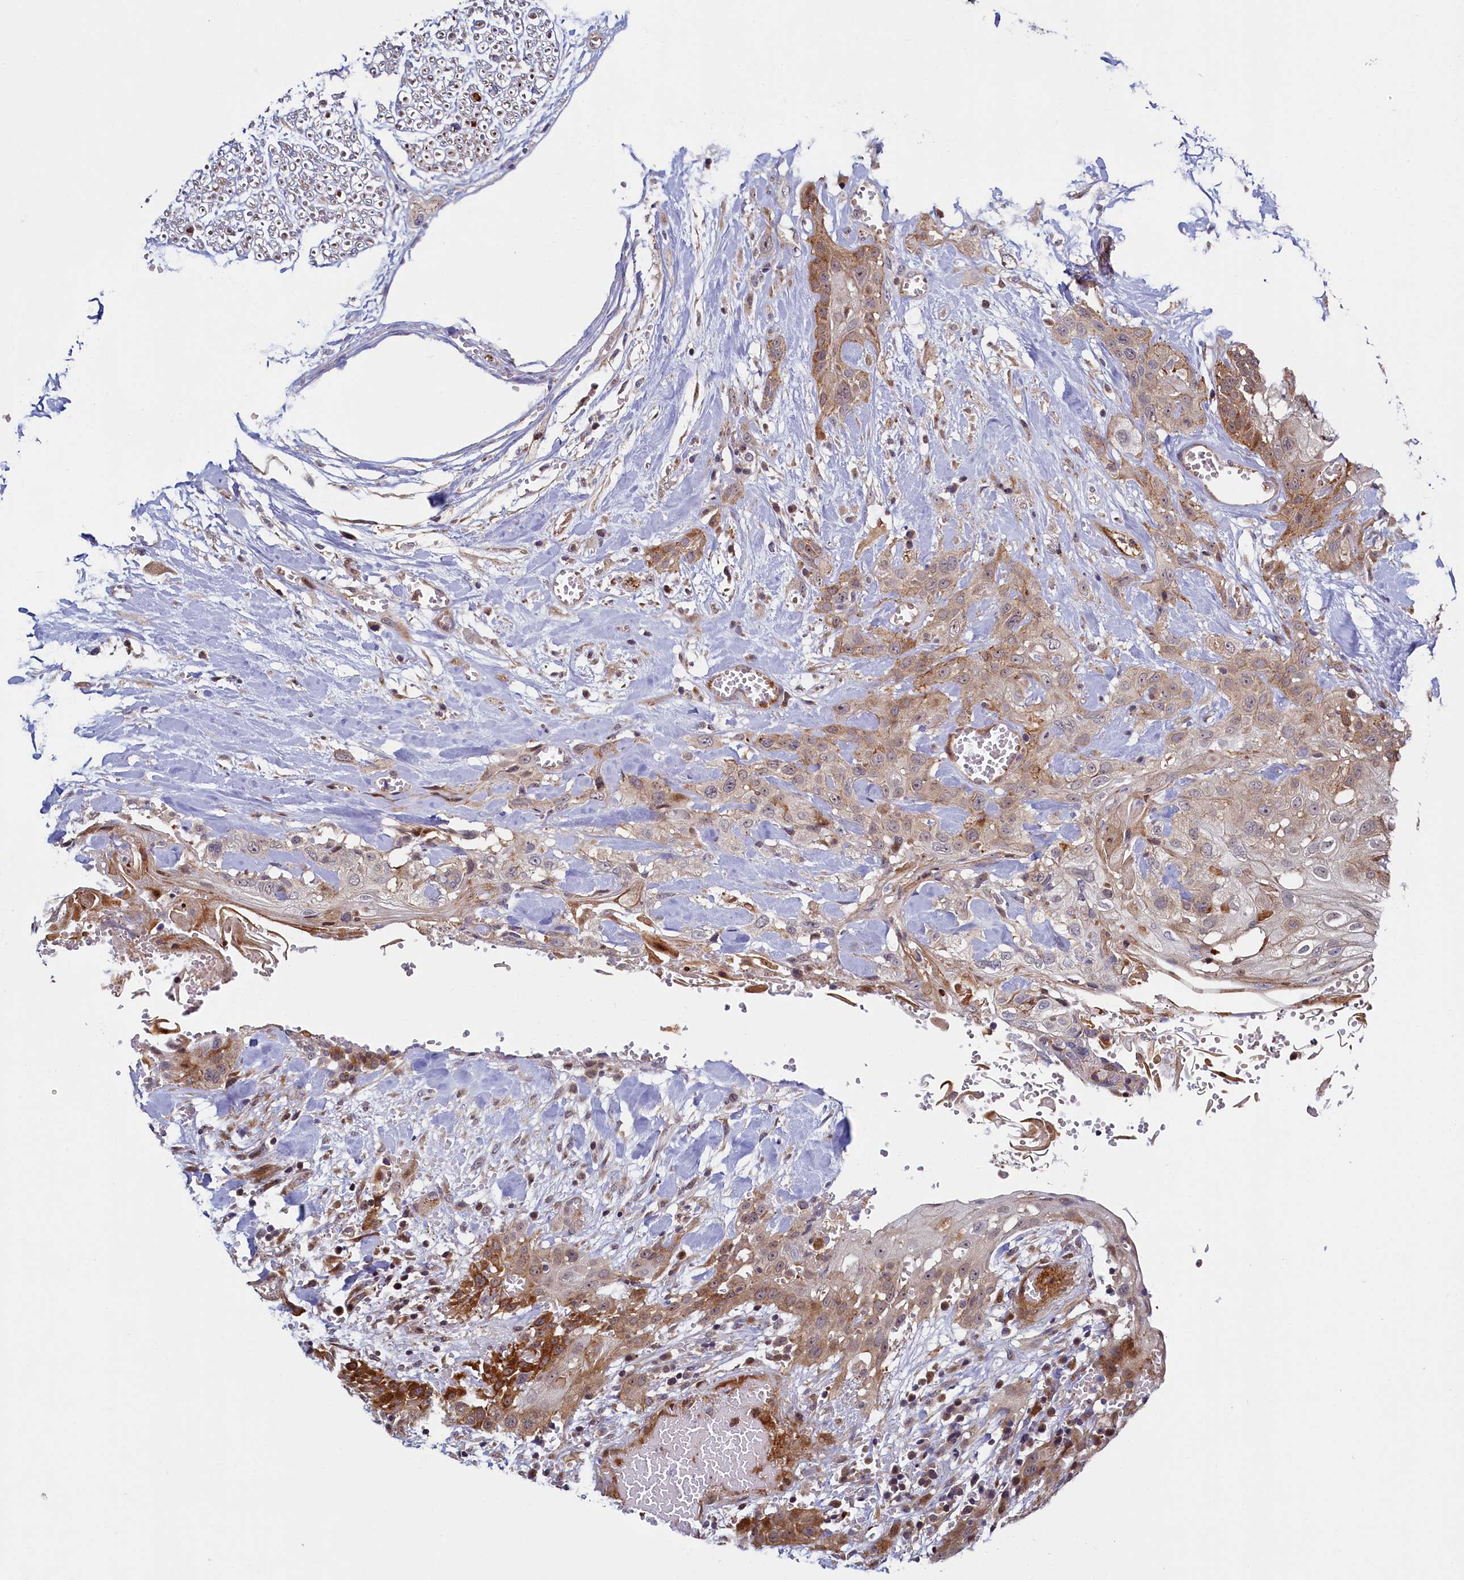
{"staining": {"intensity": "moderate", "quantity": "25%-75%", "location": "cytoplasmic/membranous,nuclear"}, "tissue": "head and neck cancer", "cell_type": "Tumor cells", "image_type": "cancer", "snomed": [{"axis": "morphology", "description": "Squamous cell carcinoma, NOS"}, {"axis": "topography", "description": "Head-Neck"}], "caption": "About 25%-75% of tumor cells in head and neck cancer show moderate cytoplasmic/membranous and nuclear protein staining as visualized by brown immunohistochemical staining.", "gene": "PIK3C3", "patient": {"sex": "female", "age": 43}}